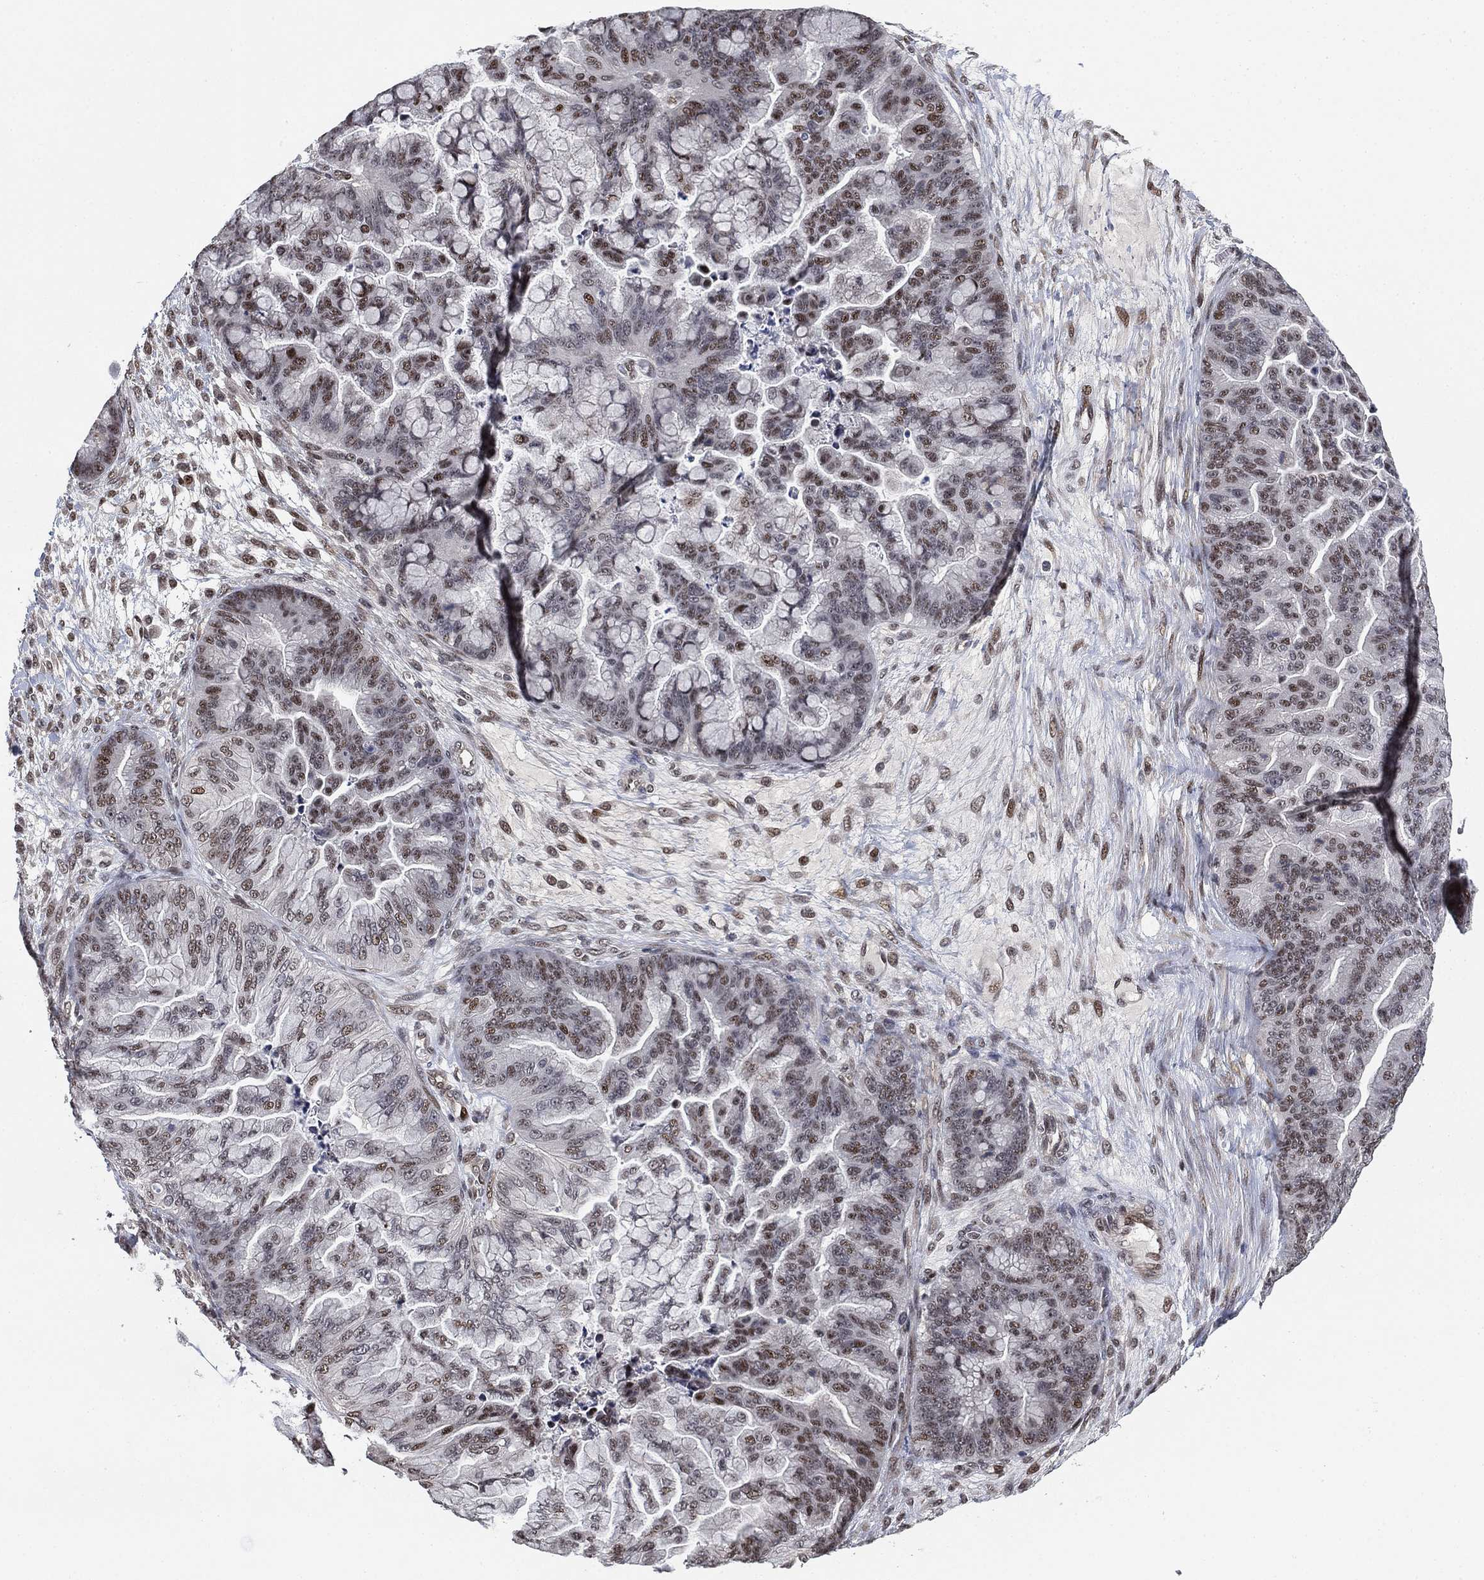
{"staining": {"intensity": "moderate", "quantity": "25%-75%", "location": "nuclear"}, "tissue": "ovarian cancer", "cell_type": "Tumor cells", "image_type": "cancer", "snomed": [{"axis": "morphology", "description": "Cystadenocarcinoma, mucinous, NOS"}, {"axis": "topography", "description": "Ovary"}], "caption": "Immunohistochemical staining of human mucinous cystadenocarcinoma (ovarian) demonstrates medium levels of moderate nuclear staining in about 25%-75% of tumor cells.", "gene": "ZSCAN30", "patient": {"sex": "female", "age": 67}}